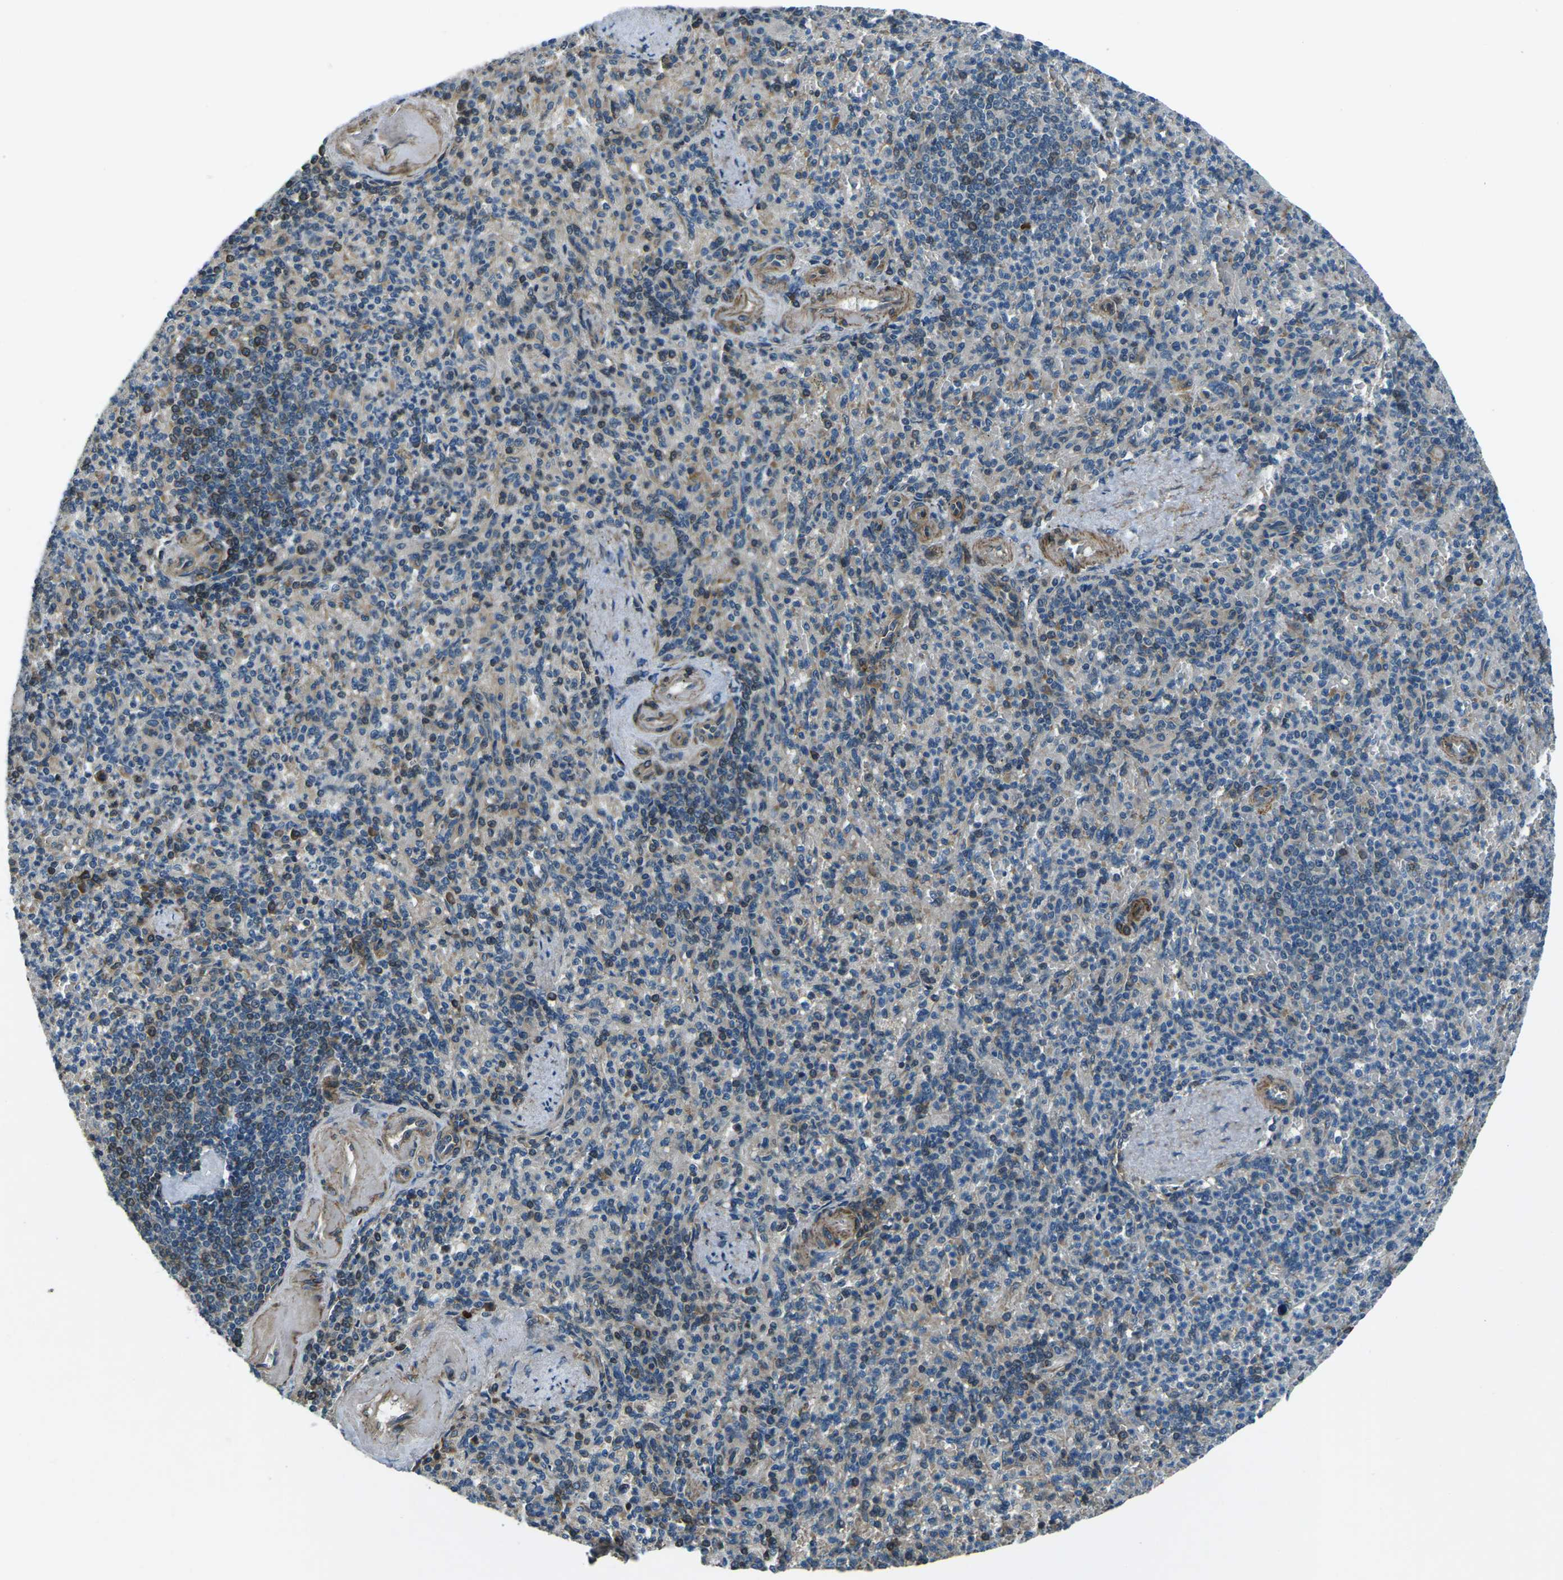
{"staining": {"intensity": "moderate", "quantity": "25%-75%", "location": "cytoplasmic/membranous"}, "tissue": "spleen", "cell_type": "Cells in red pulp", "image_type": "normal", "snomed": [{"axis": "morphology", "description": "Normal tissue, NOS"}, {"axis": "topography", "description": "Spleen"}], "caption": "The histopathology image displays a brown stain indicating the presence of a protein in the cytoplasmic/membranous of cells in red pulp in spleen.", "gene": "AFAP1", "patient": {"sex": "female", "age": 74}}